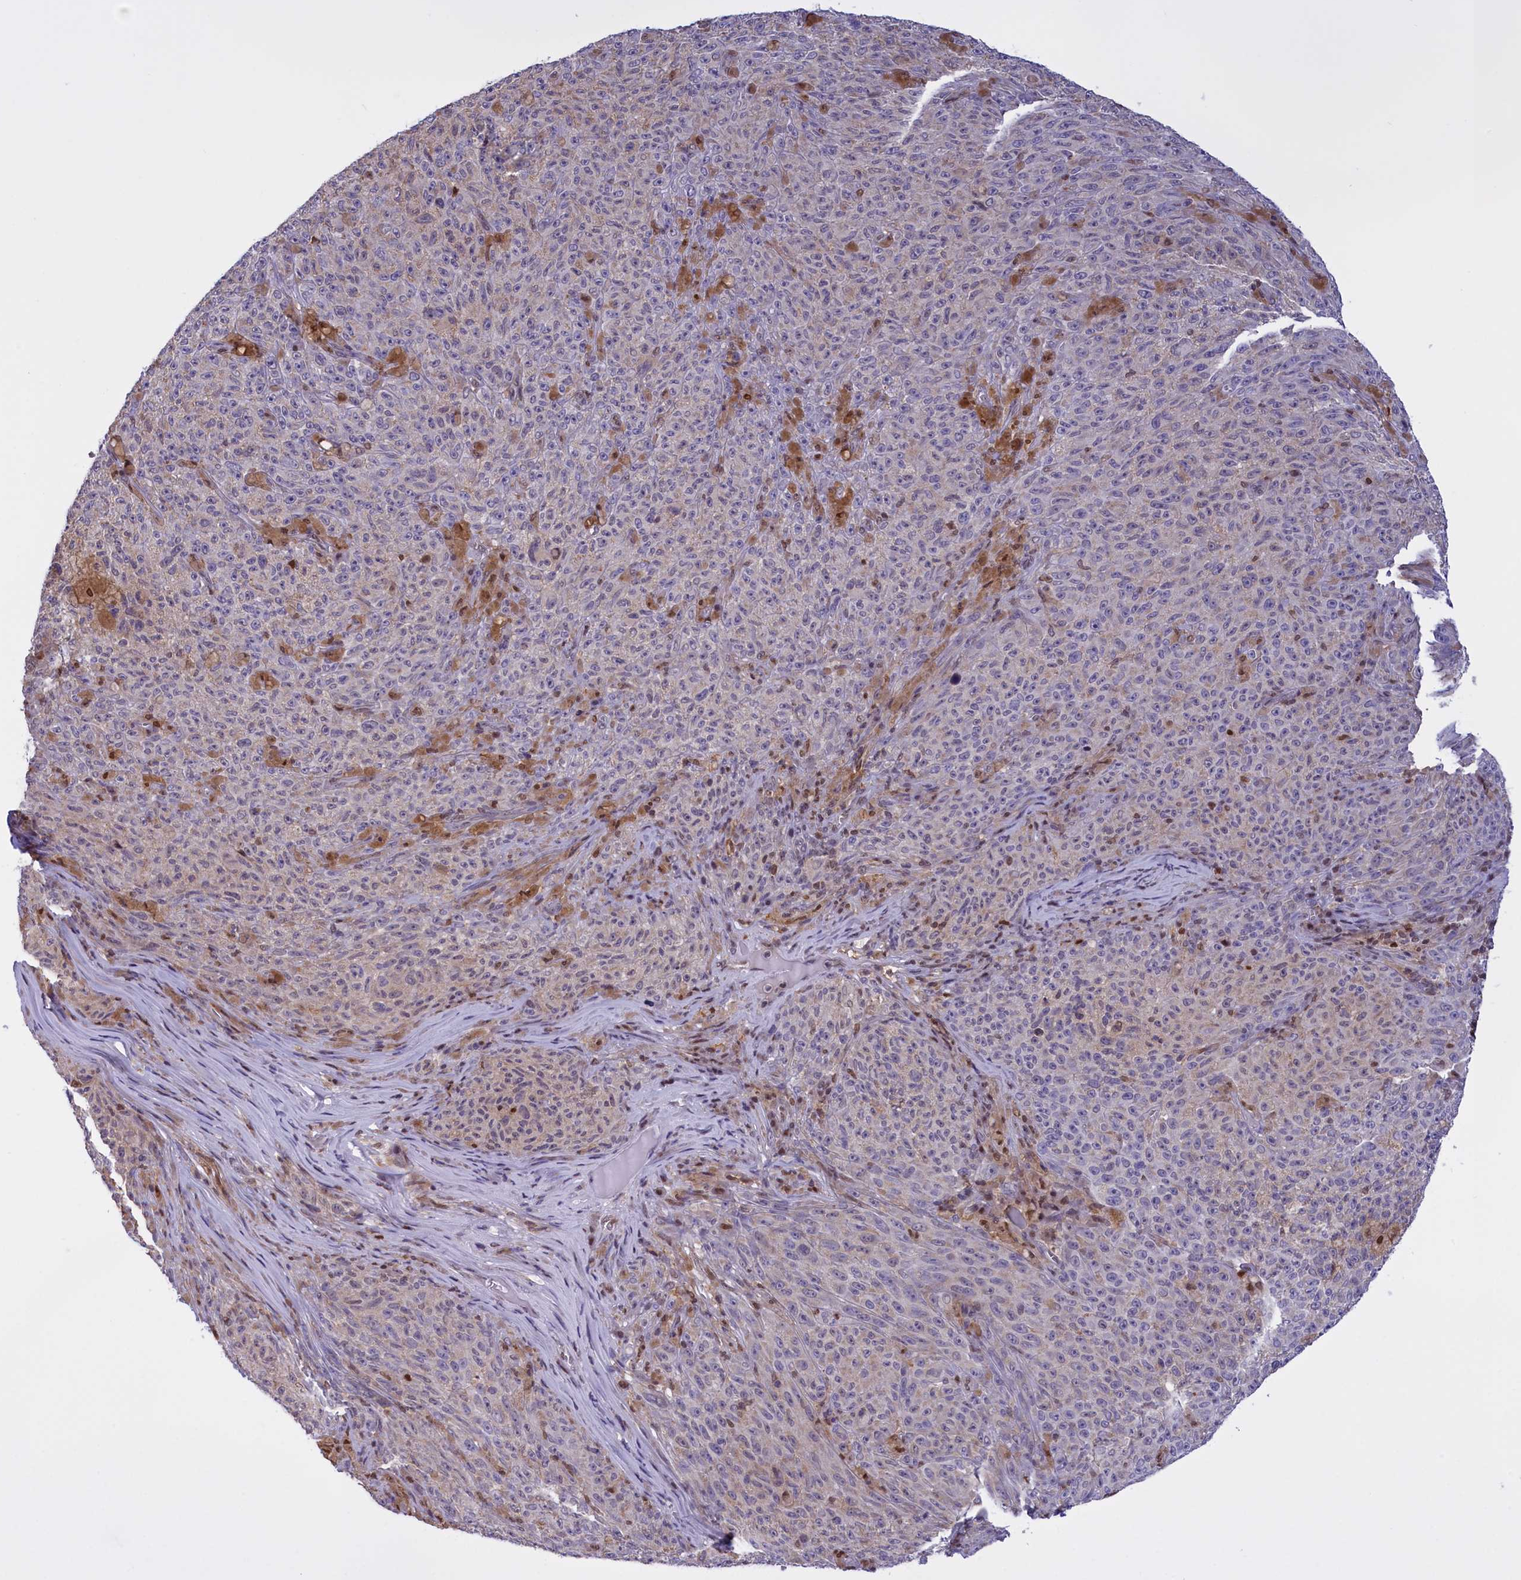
{"staining": {"intensity": "negative", "quantity": "none", "location": "none"}, "tissue": "melanoma", "cell_type": "Tumor cells", "image_type": "cancer", "snomed": [{"axis": "morphology", "description": "Malignant melanoma, NOS"}, {"axis": "topography", "description": "Skin"}], "caption": "Immunohistochemistry of melanoma displays no expression in tumor cells.", "gene": "IZUMO2", "patient": {"sex": "female", "age": 82}}